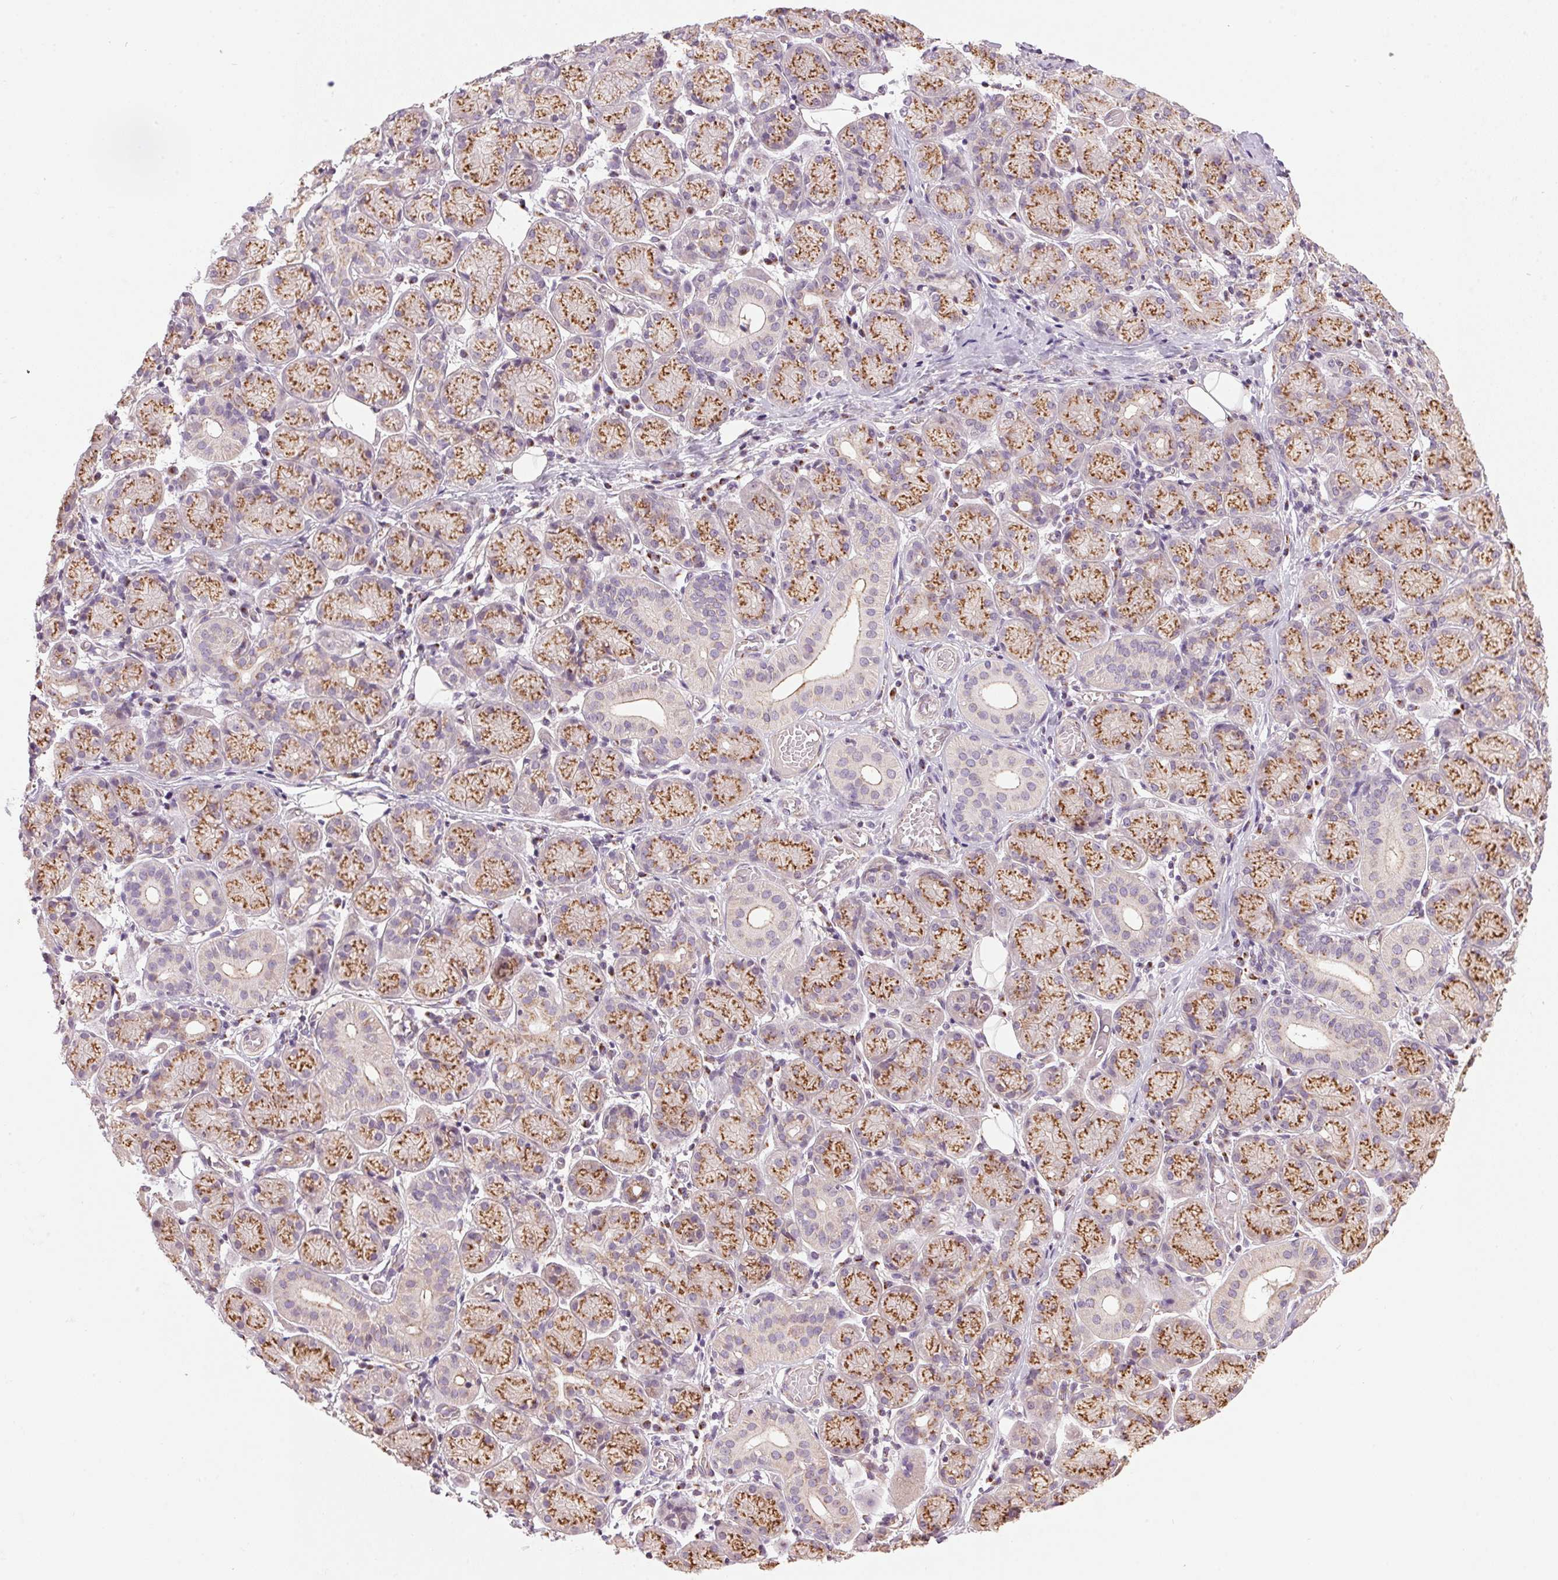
{"staining": {"intensity": "moderate", "quantity": "25%-75%", "location": "cytoplasmic/membranous"}, "tissue": "salivary gland", "cell_type": "Glandular cells", "image_type": "normal", "snomed": [{"axis": "morphology", "description": "Normal tissue, NOS"}, {"axis": "topography", "description": "Salivary gland"}, {"axis": "topography", "description": "Peripheral nerve tissue"}], "caption": "A brown stain labels moderate cytoplasmic/membranous expression of a protein in glandular cells of benign salivary gland.", "gene": "GOLPH3", "patient": {"sex": "female", "age": 24}}